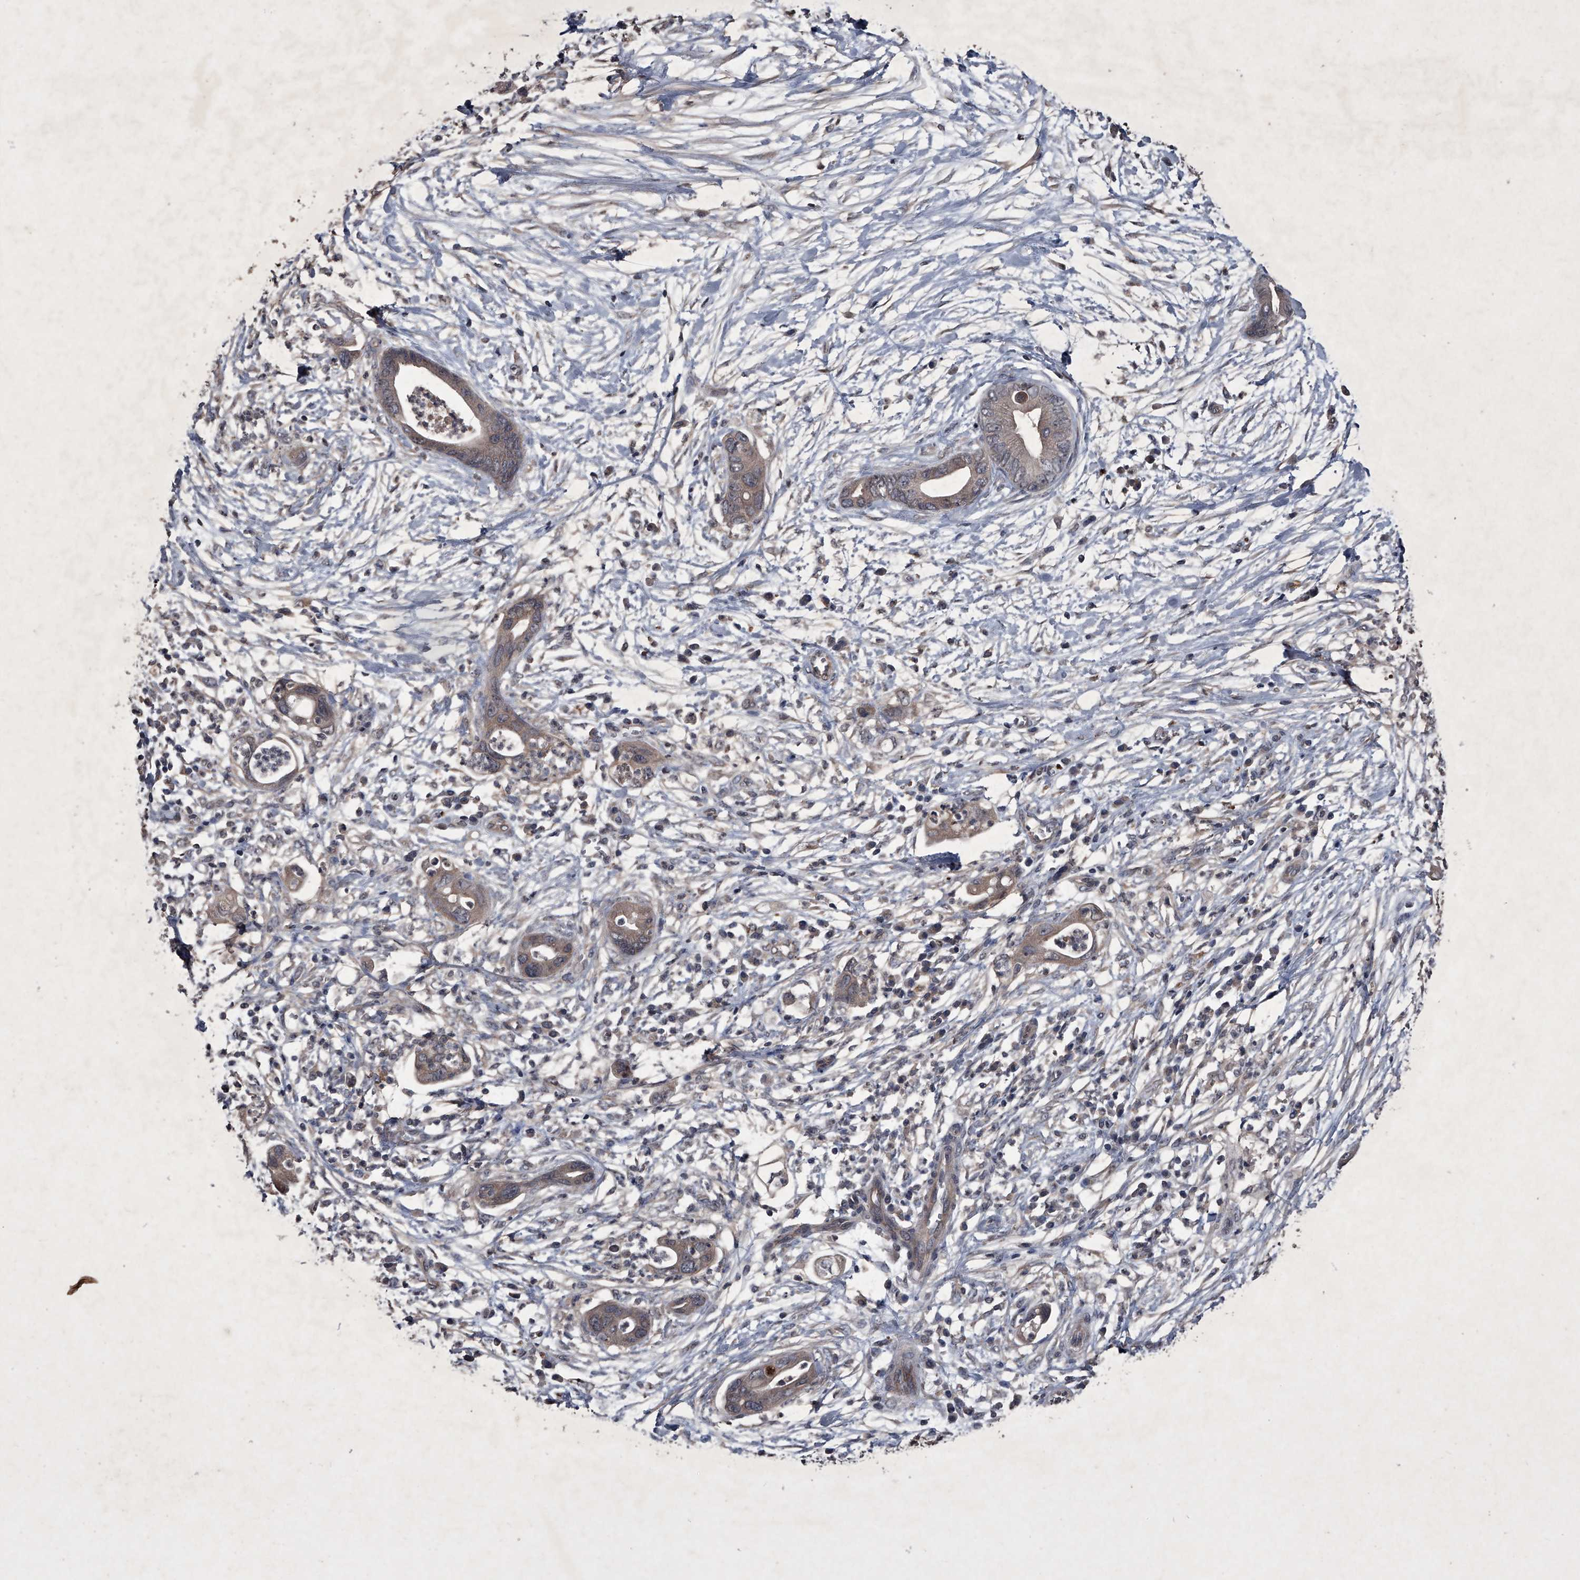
{"staining": {"intensity": "weak", "quantity": ">75%", "location": "cytoplasmic/membranous"}, "tissue": "pancreatic cancer", "cell_type": "Tumor cells", "image_type": "cancer", "snomed": [{"axis": "morphology", "description": "Adenocarcinoma, NOS"}, {"axis": "topography", "description": "Pancreas"}], "caption": "A high-resolution image shows IHC staining of pancreatic cancer, which exhibits weak cytoplasmic/membranous positivity in approximately >75% of tumor cells. Using DAB (3,3'-diaminobenzidine) (brown) and hematoxylin (blue) stains, captured at high magnification using brightfield microscopy.", "gene": "MAPKAP1", "patient": {"sex": "male", "age": 75}}